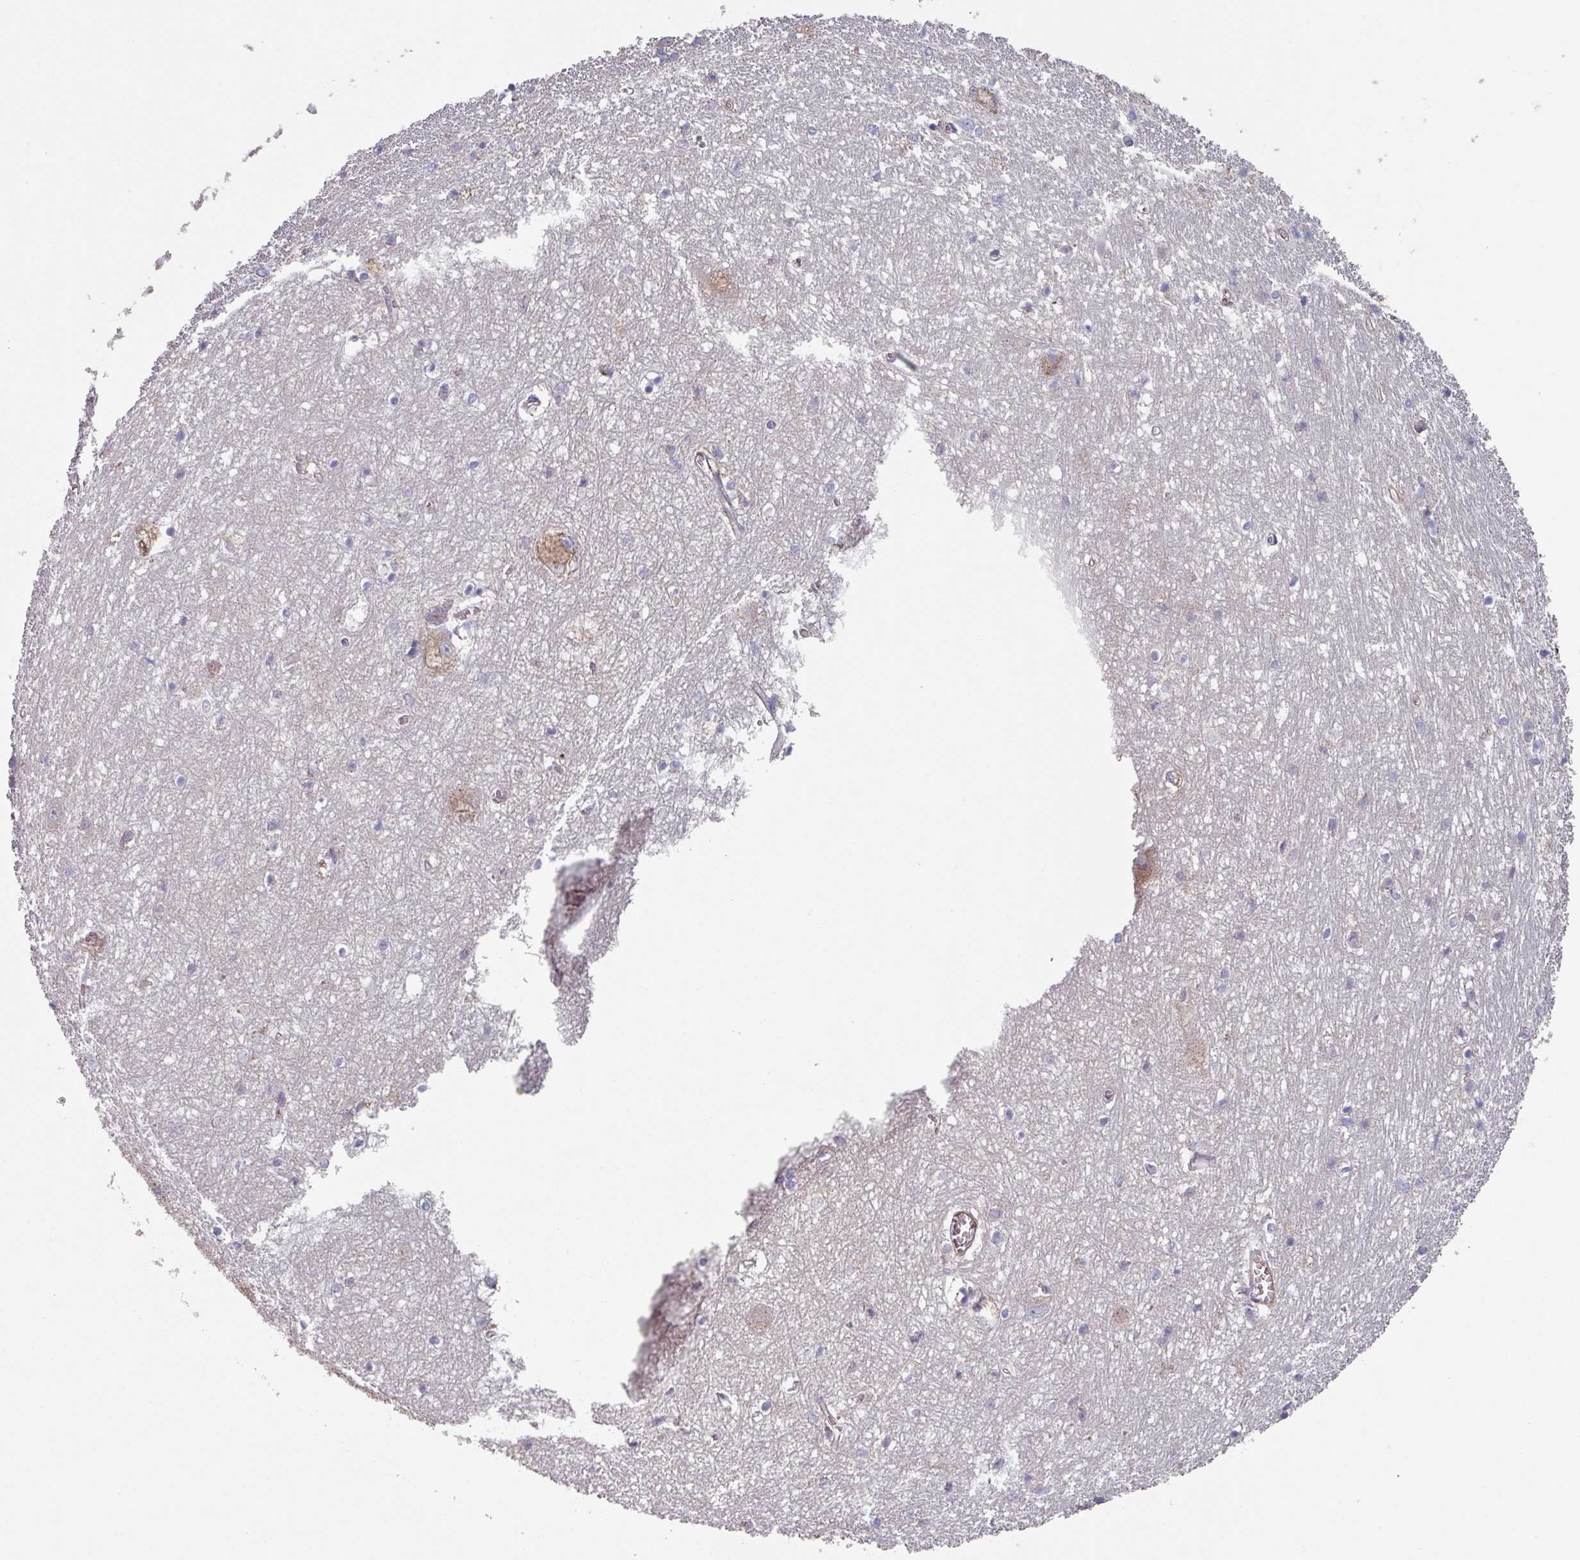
{"staining": {"intensity": "negative", "quantity": "none", "location": "none"}, "tissue": "hippocampus", "cell_type": "Glial cells", "image_type": "normal", "snomed": [{"axis": "morphology", "description": "Normal tissue, NOS"}, {"axis": "topography", "description": "Hippocampus"}], "caption": "A high-resolution micrograph shows immunohistochemistry staining of normal hippocampus, which reveals no significant staining in glial cells.", "gene": "GSTA1", "patient": {"sex": "female", "age": 64}}